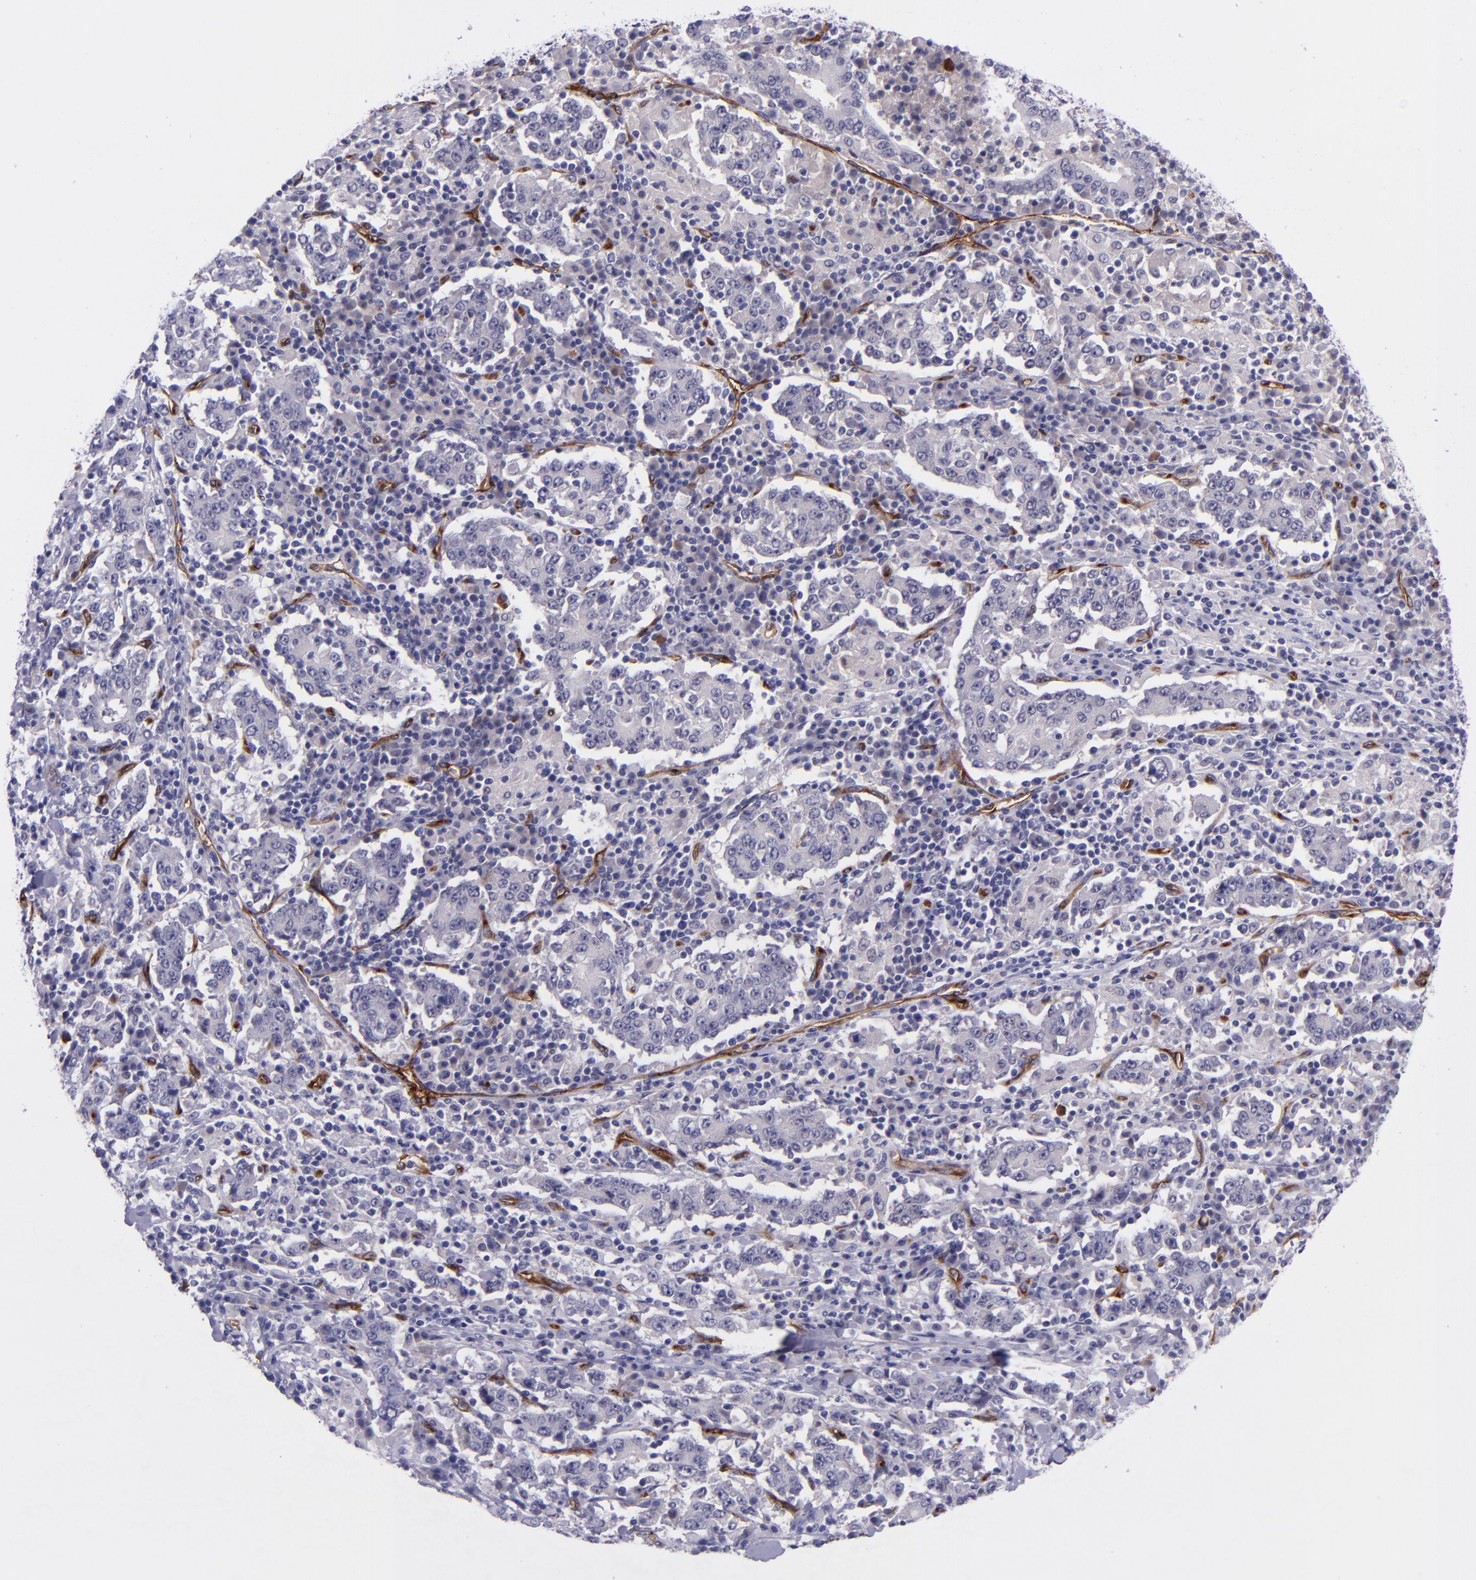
{"staining": {"intensity": "negative", "quantity": "none", "location": "none"}, "tissue": "stomach cancer", "cell_type": "Tumor cells", "image_type": "cancer", "snomed": [{"axis": "morphology", "description": "Normal tissue, NOS"}, {"axis": "morphology", "description": "Adenocarcinoma, NOS"}, {"axis": "topography", "description": "Stomach, upper"}, {"axis": "topography", "description": "Stomach"}], "caption": "Stomach cancer stained for a protein using IHC exhibits no expression tumor cells.", "gene": "NOS3", "patient": {"sex": "male", "age": 59}}